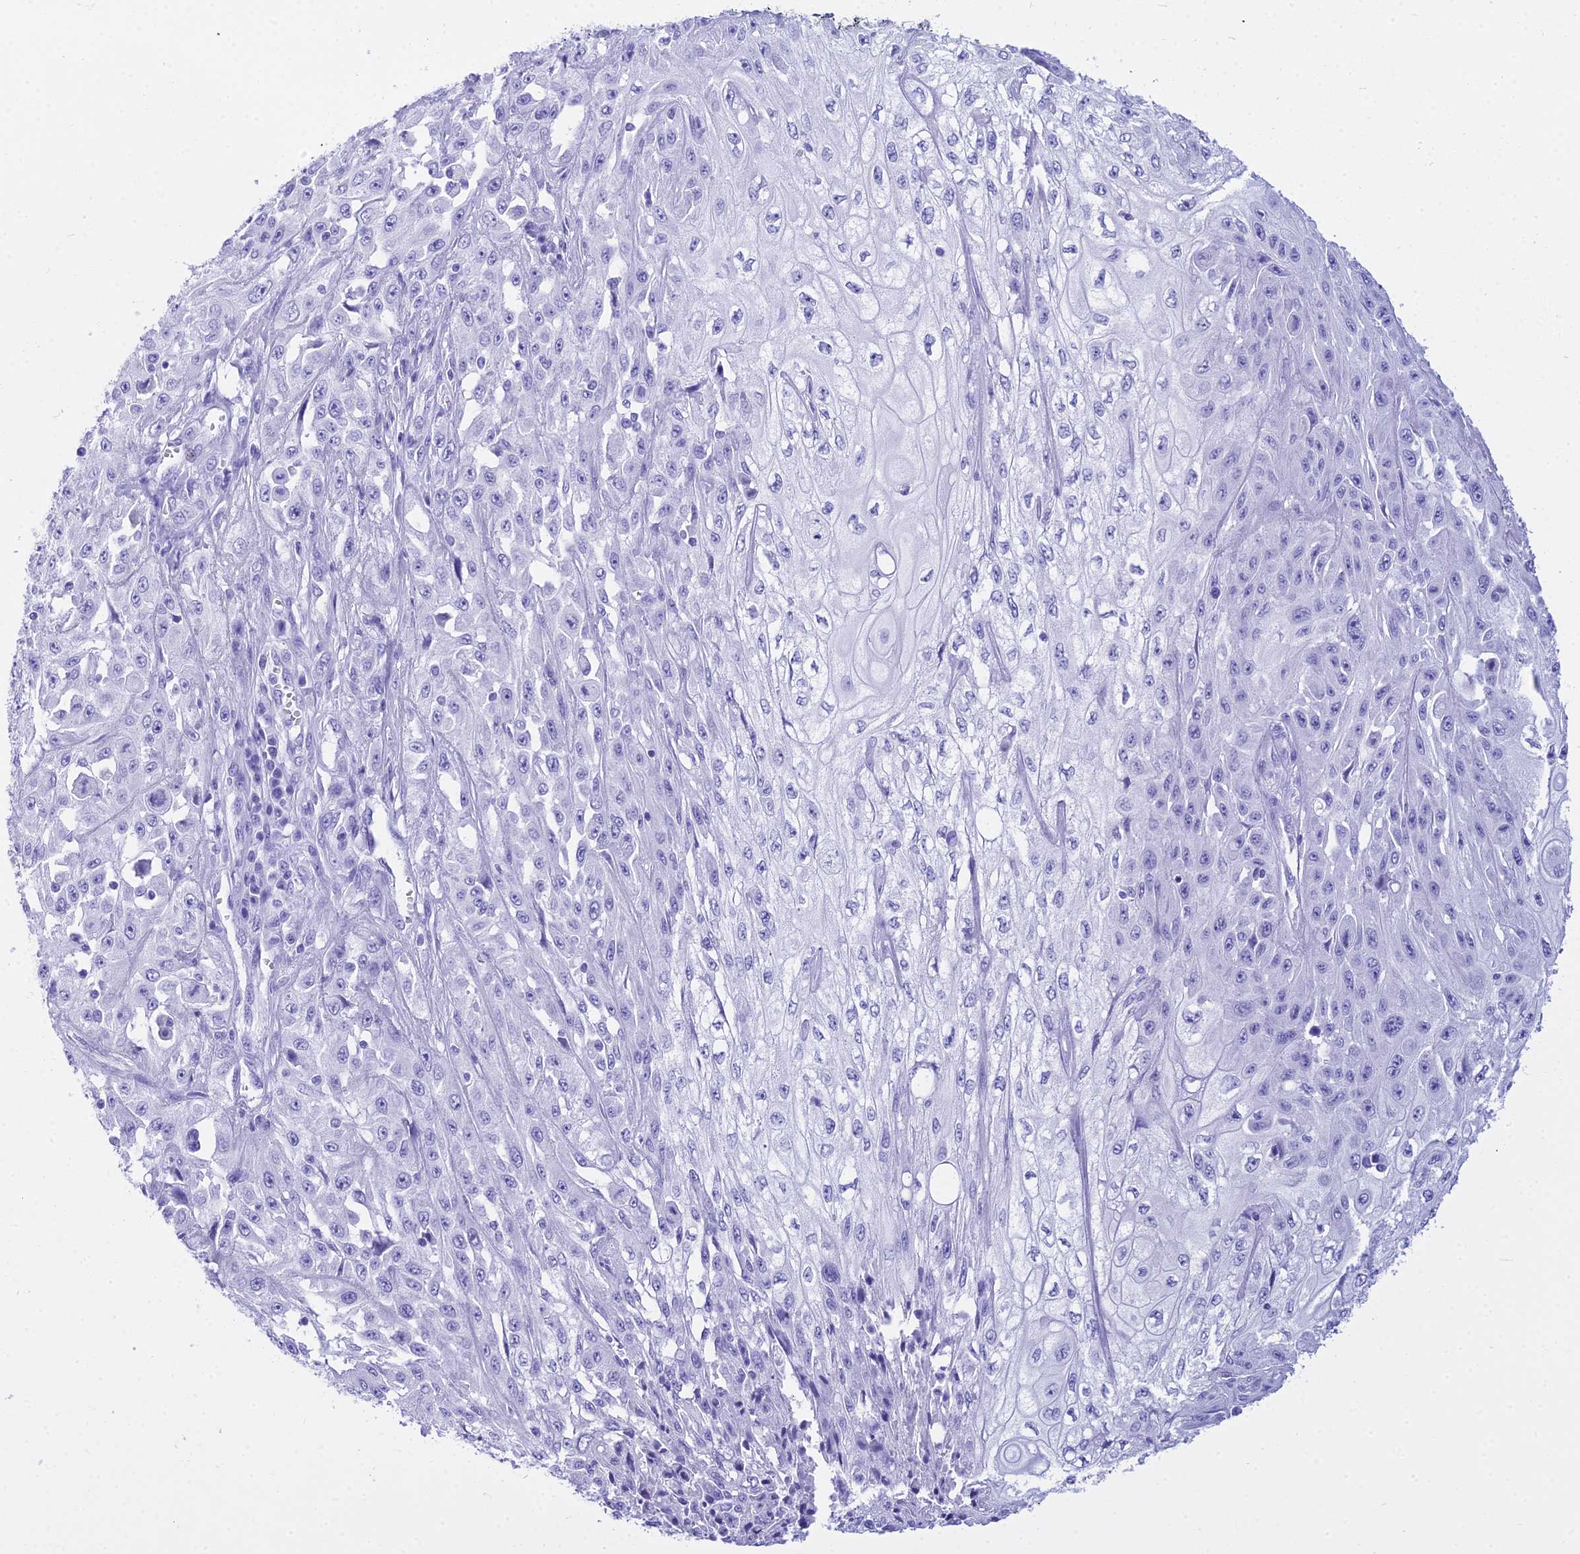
{"staining": {"intensity": "negative", "quantity": "none", "location": "none"}, "tissue": "skin cancer", "cell_type": "Tumor cells", "image_type": "cancer", "snomed": [{"axis": "morphology", "description": "Squamous cell carcinoma, NOS"}, {"axis": "morphology", "description": "Squamous cell carcinoma, metastatic, NOS"}, {"axis": "topography", "description": "Skin"}, {"axis": "topography", "description": "Lymph node"}], "caption": "There is no significant expression in tumor cells of skin metastatic squamous cell carcinoma.", "gene": "ZNF442", "patient": {"sex": "male", "age": 75}}